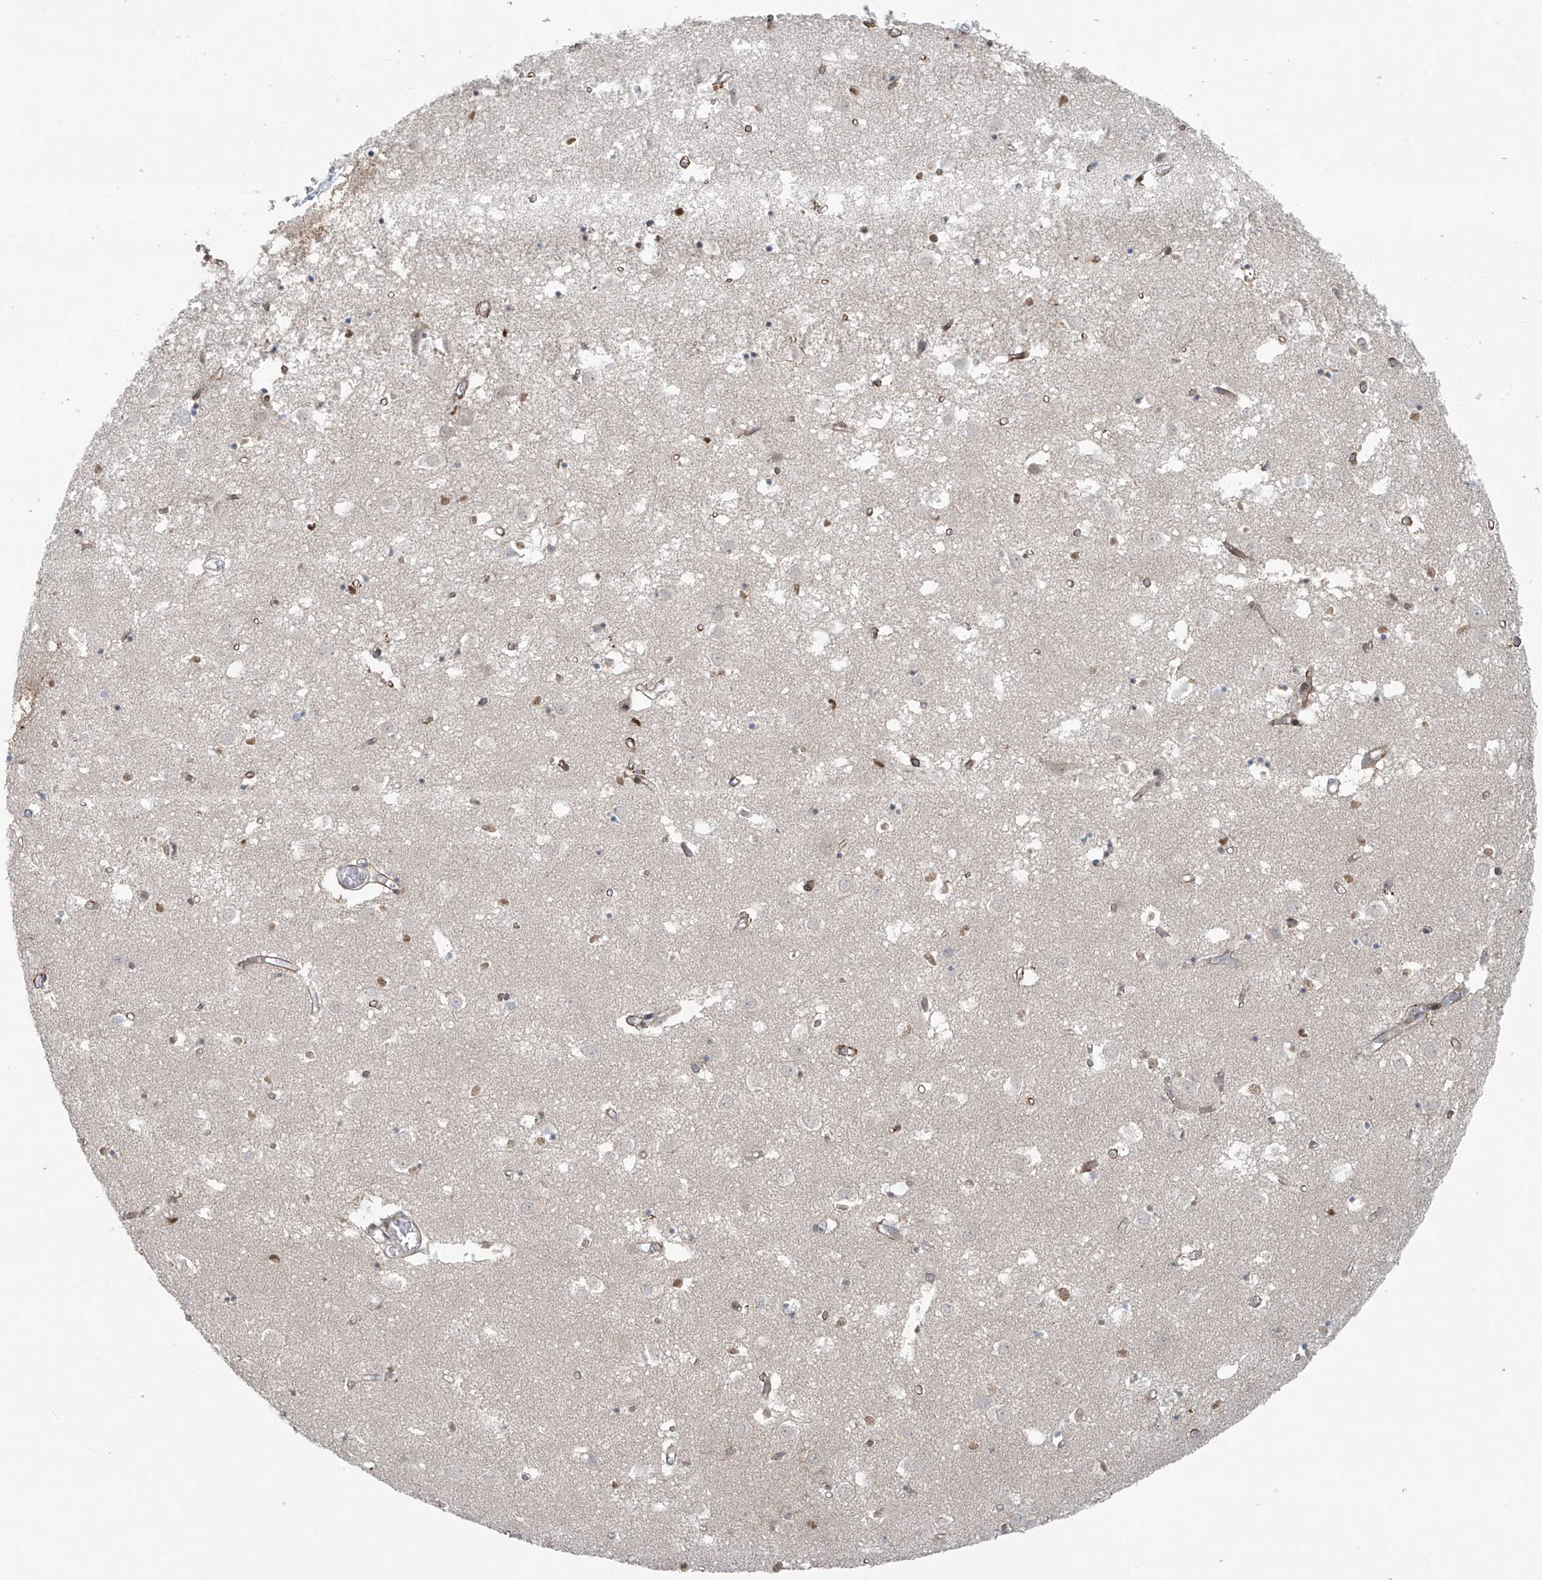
{"staining": {"intensity": "moderate", "quantity": "25%-75%", "location": "nuclear"}, "tissue": "caudate", "cell_type": "Glial cells", "image_type": "normal", "snomed": [{"axis": "morphology", "description": "Normal tissue, NOS"}, {"axis": "topography", "description": "Lateral ventricle wall"}], "caption": "The micrograph displays staining of unremarkable caudate, revealing moderate nuclear protein positivity (brown color) within glial cells.", "gene": "PPAT", "patient": {"sex": "male", "age": 70}}